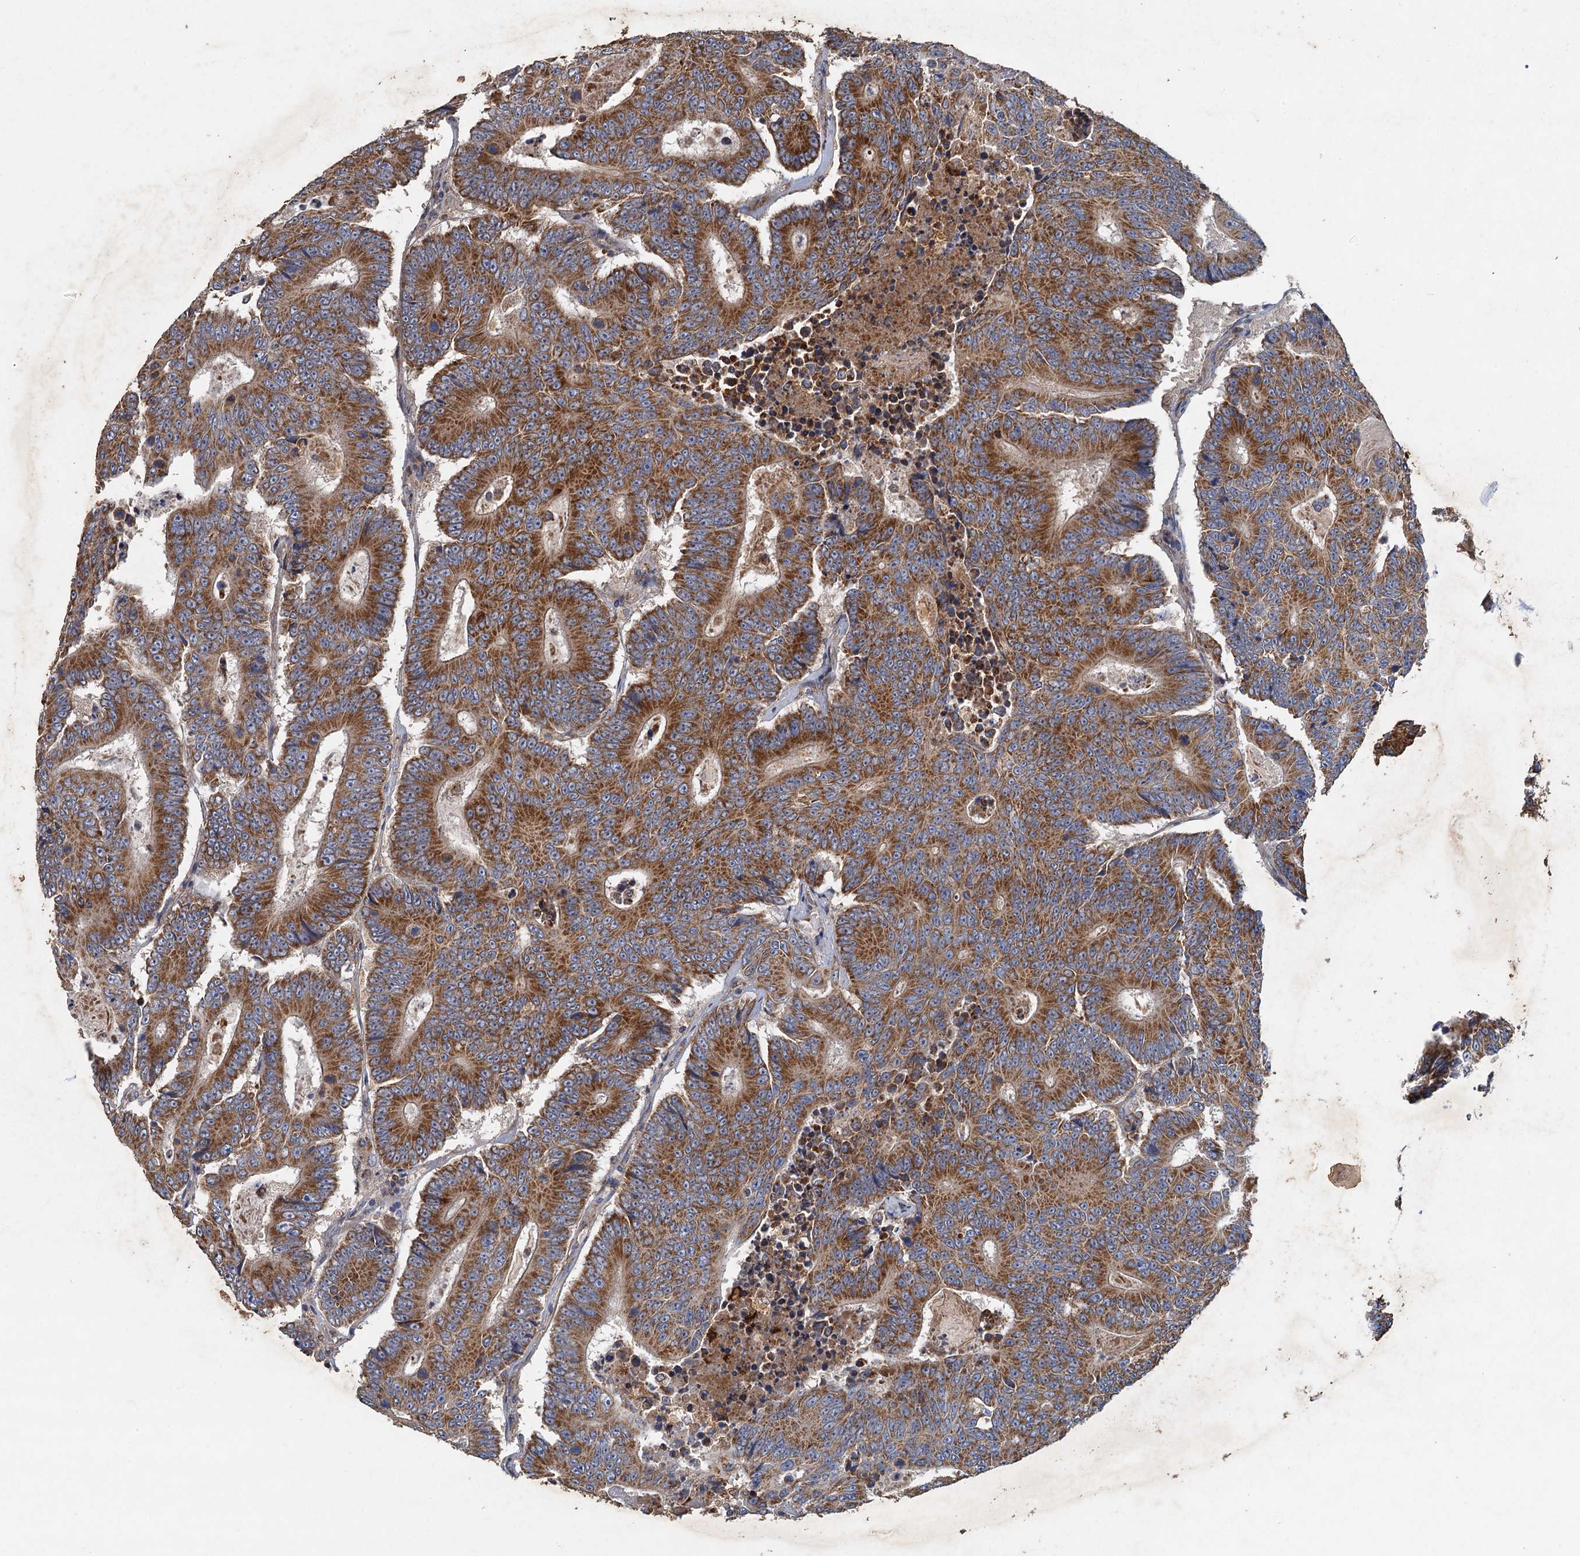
{"staining": {"intensity": "strong", "quantity": ">75%", "location": "cytoplasmic/membranous"}, "tissue": "colorectal cancer", "cell_type": "Tumor cells", "image_type": "cancer", "snomed": [{"axis": "morphology", "description": "Adenocarcinoma, NOS"}, {"axis": "topography", "description": "Colon"}], "caption": "Immunohistochemistry (IHC) micrograph of neoplastic tissue: adenocarcinoma (colorectal) stained using IHC displays high levels of strong protein expression localized specifically in the cytoplasmic/membranous of tumor cells, appearing as a cytoplasmic/membranous brown color.", "gene": "BCS1L", "patient": {"sex": "male", "age": 83}}